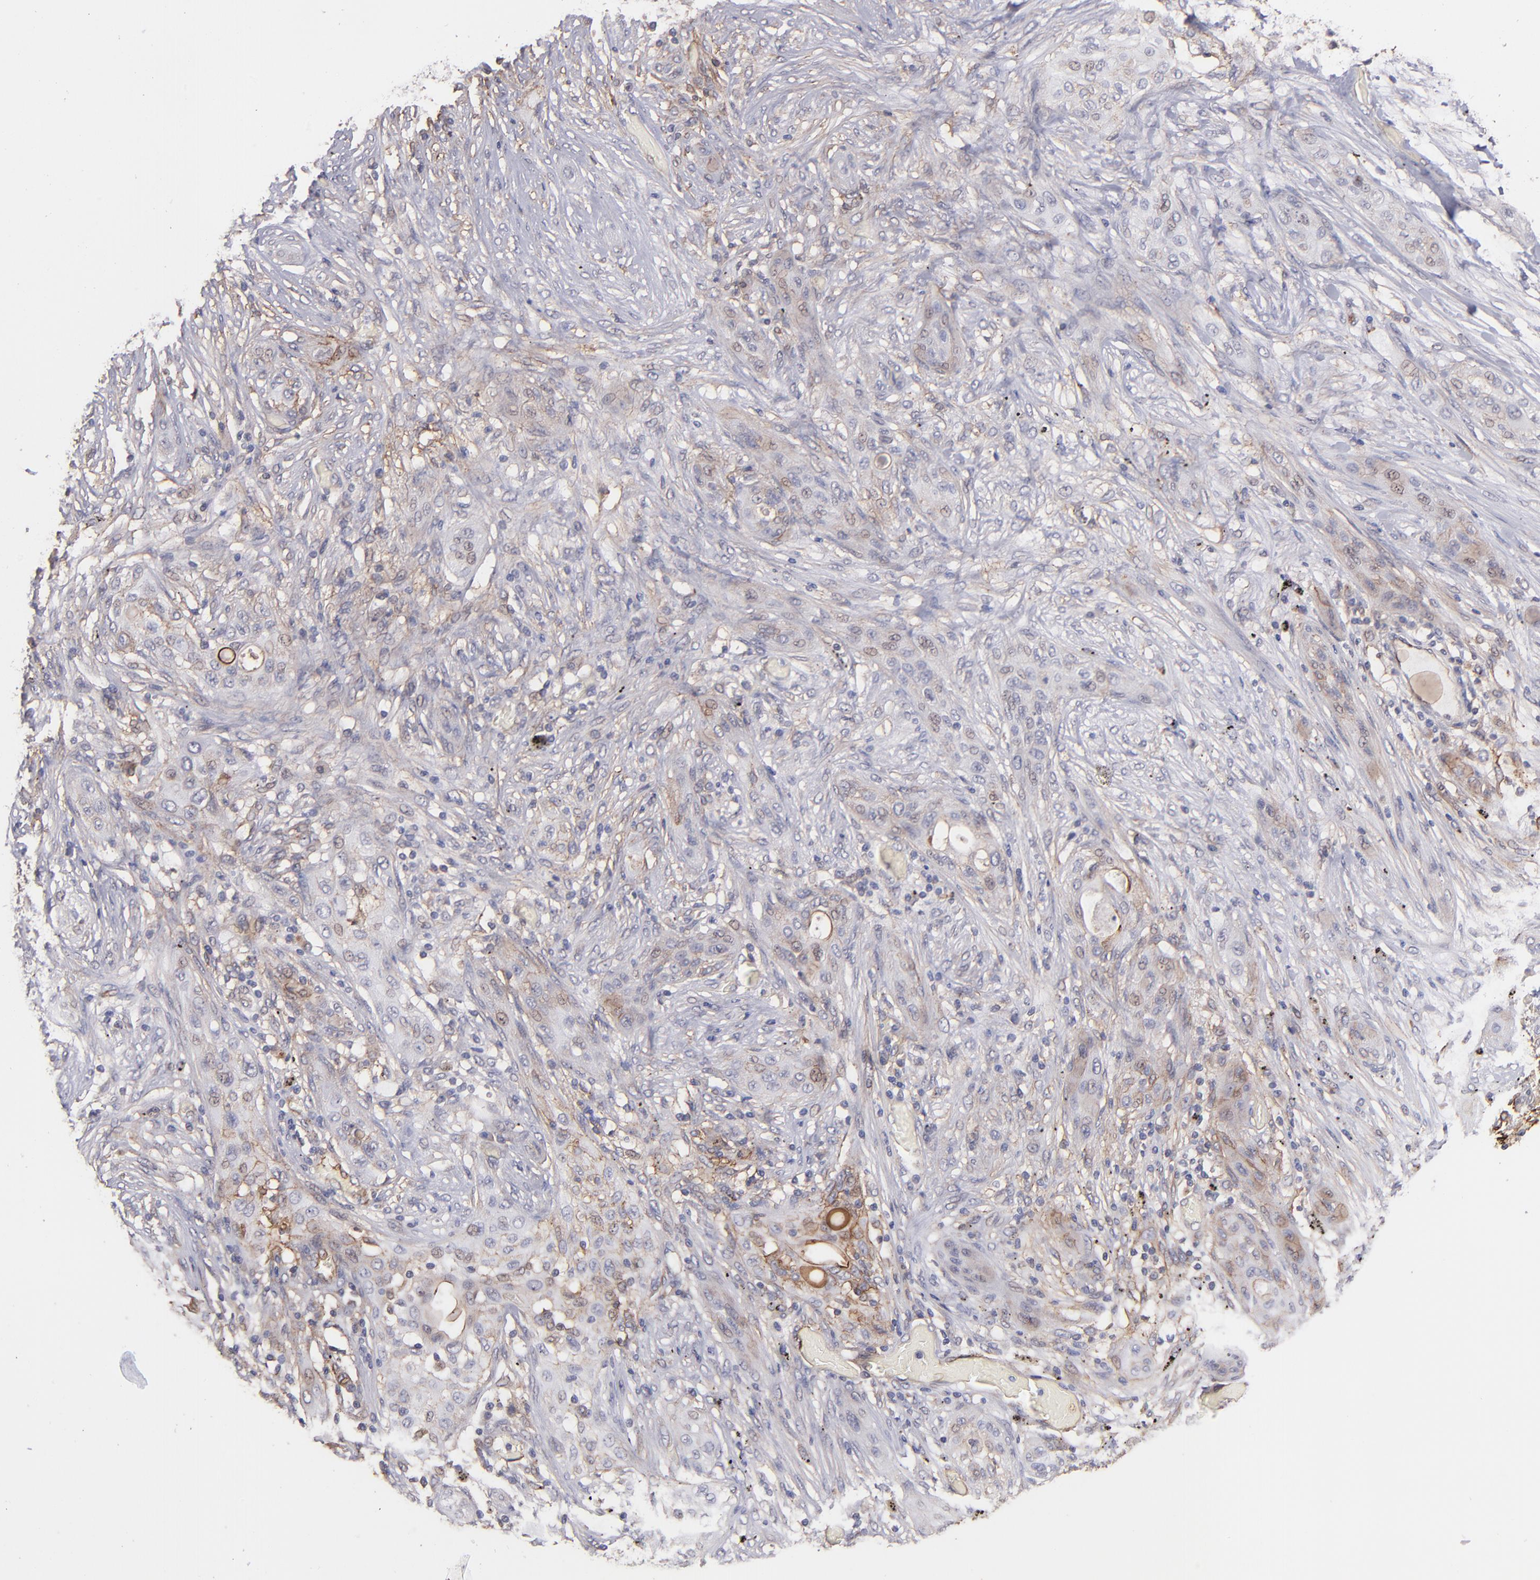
{"staining": {"intensity": "moderate", "quantity": "25%-75%", "location": "cytoplasmic/membranous"}, "tissue": "lung cancer", "cell_type": "Tumor cells", "image_type": "cancer", "snomed": [{"axis": "morphology", "description": "Squamous cell carcinoma, NOS"}, {"axis": "topography", "description": "Lung"}], "caption": "Moderate cytoplasmic/membranous protein staining is appreciated in about 25%-75% of tumor cells in lung cancer.", "gene": "ICAM1", "patient": {"sex": "female", "age": 47}}